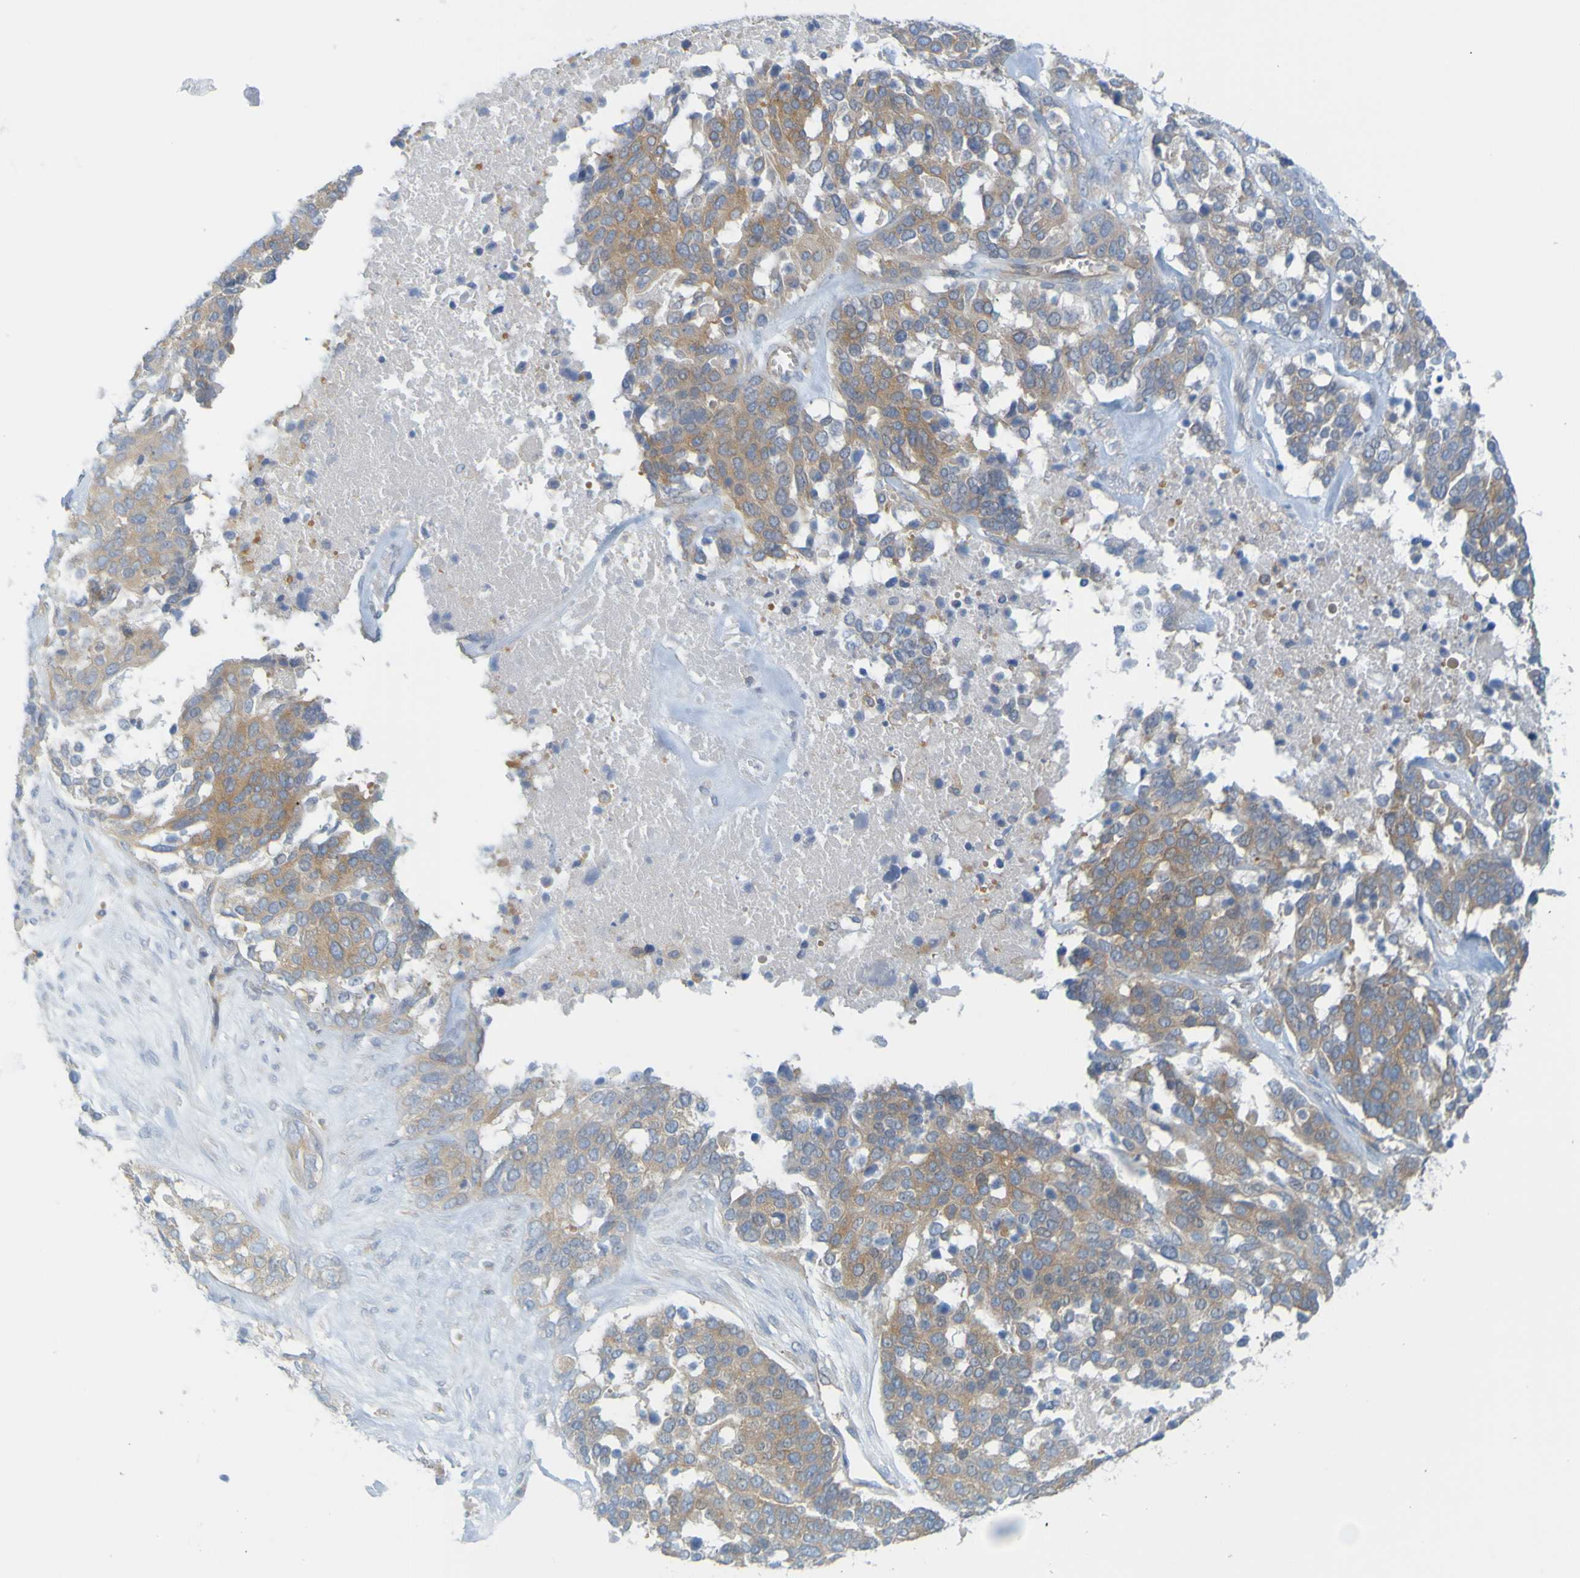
{"staining": {"intensity": "moderate", "quantity": ">75%", "location": "cytoplasmic/membranous"}, "tissue": "ovarian cancer", "cell_type": "Tumor cells", "image_type": "cancer", "snomed": [{"axis": "morphology", "description": "Cystadenocarcinoma, serous, NOS"}, {"axis": "topography", "description": "Ovary"}], "caption": "This is a histology image of immunohistochemistry staining of ovarian serous cystadenocarcinoma, which shows moderate positivity in the cytoplasmic/membranous of tumor cells.", "gene": "APPL1", "patient": {"sex": "female", "age": 44}}